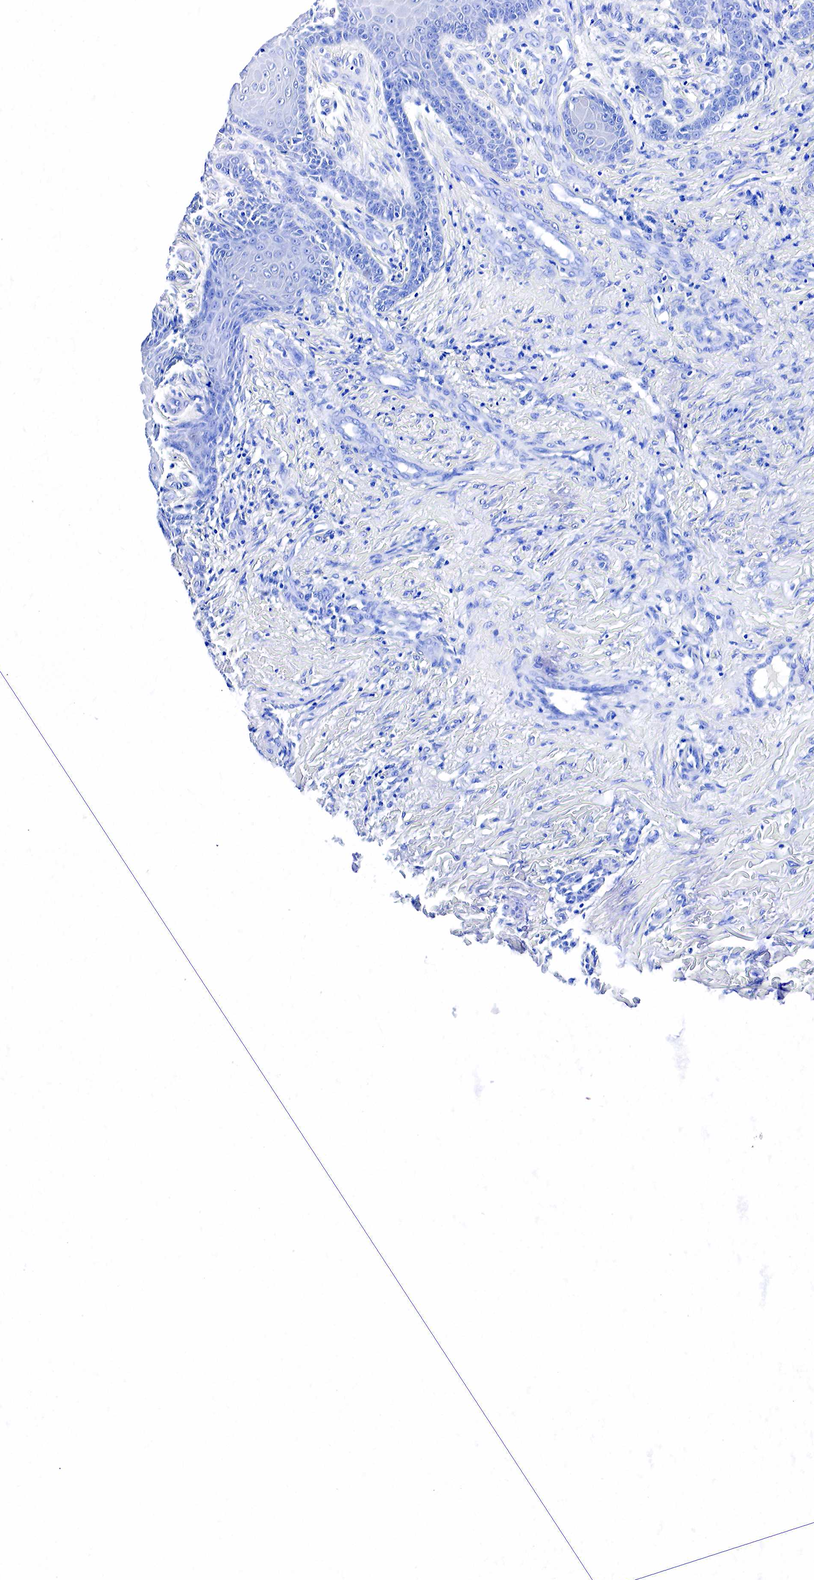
{"staining": {"intensity": "negative", "quantity": "none", "location": "none"}, "tissue": "skin cancer", "cell_type": "Tumor cells", "image_type": "cancer", "snomed": [{"axis": "morphology", "description": "Normal tissue, NOS"}, {"axis": "morphology", "description": "Basal cell carcinoma"}, {"axis": "topography", "description": "Skin"}], "caption": "Protein analysis of skin basal cell carcinoma exhibits no significant positivity in tumor cells.", "gene": "ACP3", "patient": {"sex": "male", "age": 81}}